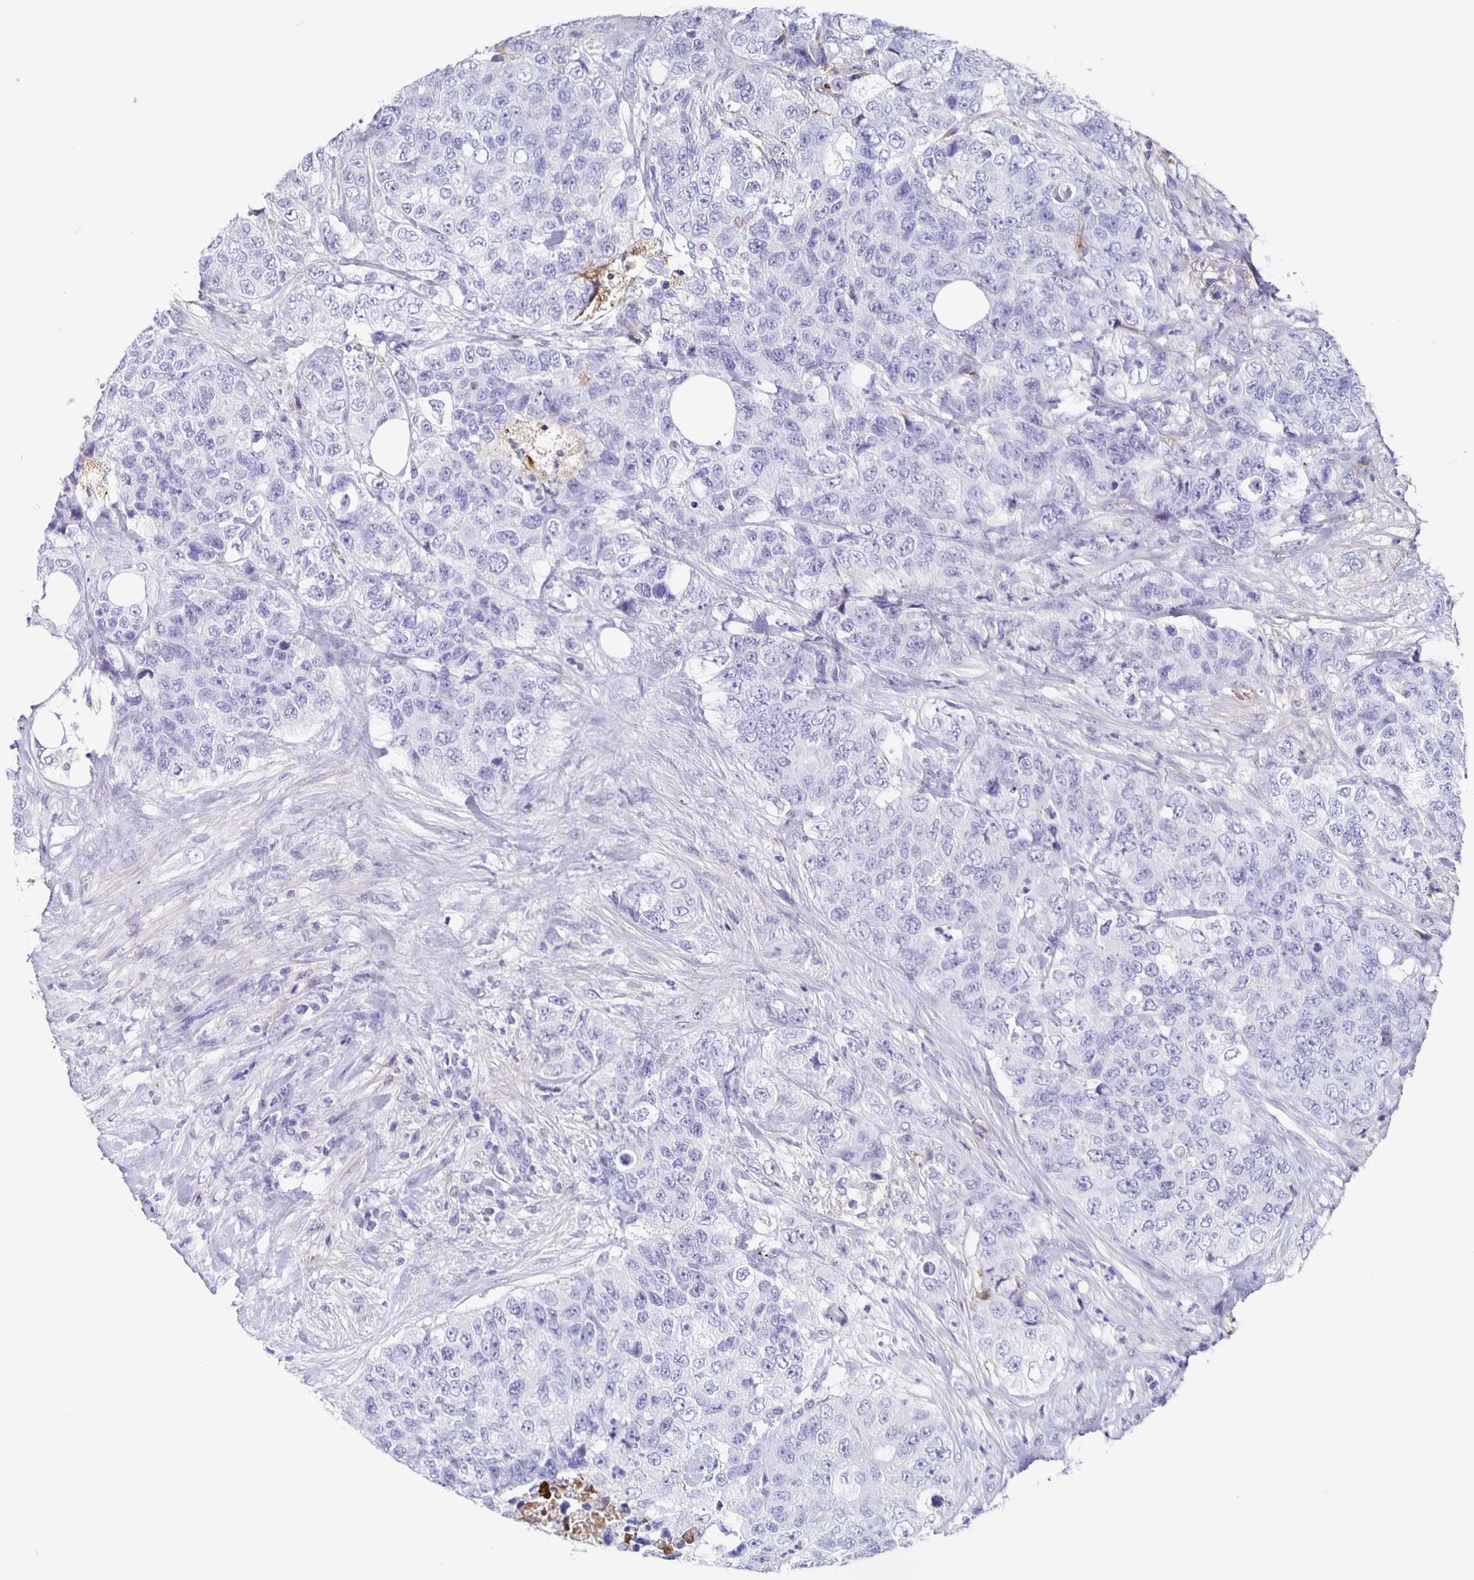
{"staining": {"intensity": "negative", "quantity": "none", "location": "none"}, "tissue": "urothelial cancer", "cell_type": "Tumor cells", "image_type": "cancer", "snomed": [{"axis": "morphology", "description": "Urothelial carcinoma, High grade"}, {"axis": "topography", "description": "Urinary bladder"}], "caption": "An immunohistochemistry photomicrograph of urothelial cancer is shown. There is no staining in tumor cells of urothelial cancer.", "gene": "FGA", "patient": {"sex": "female", "age": 78}}